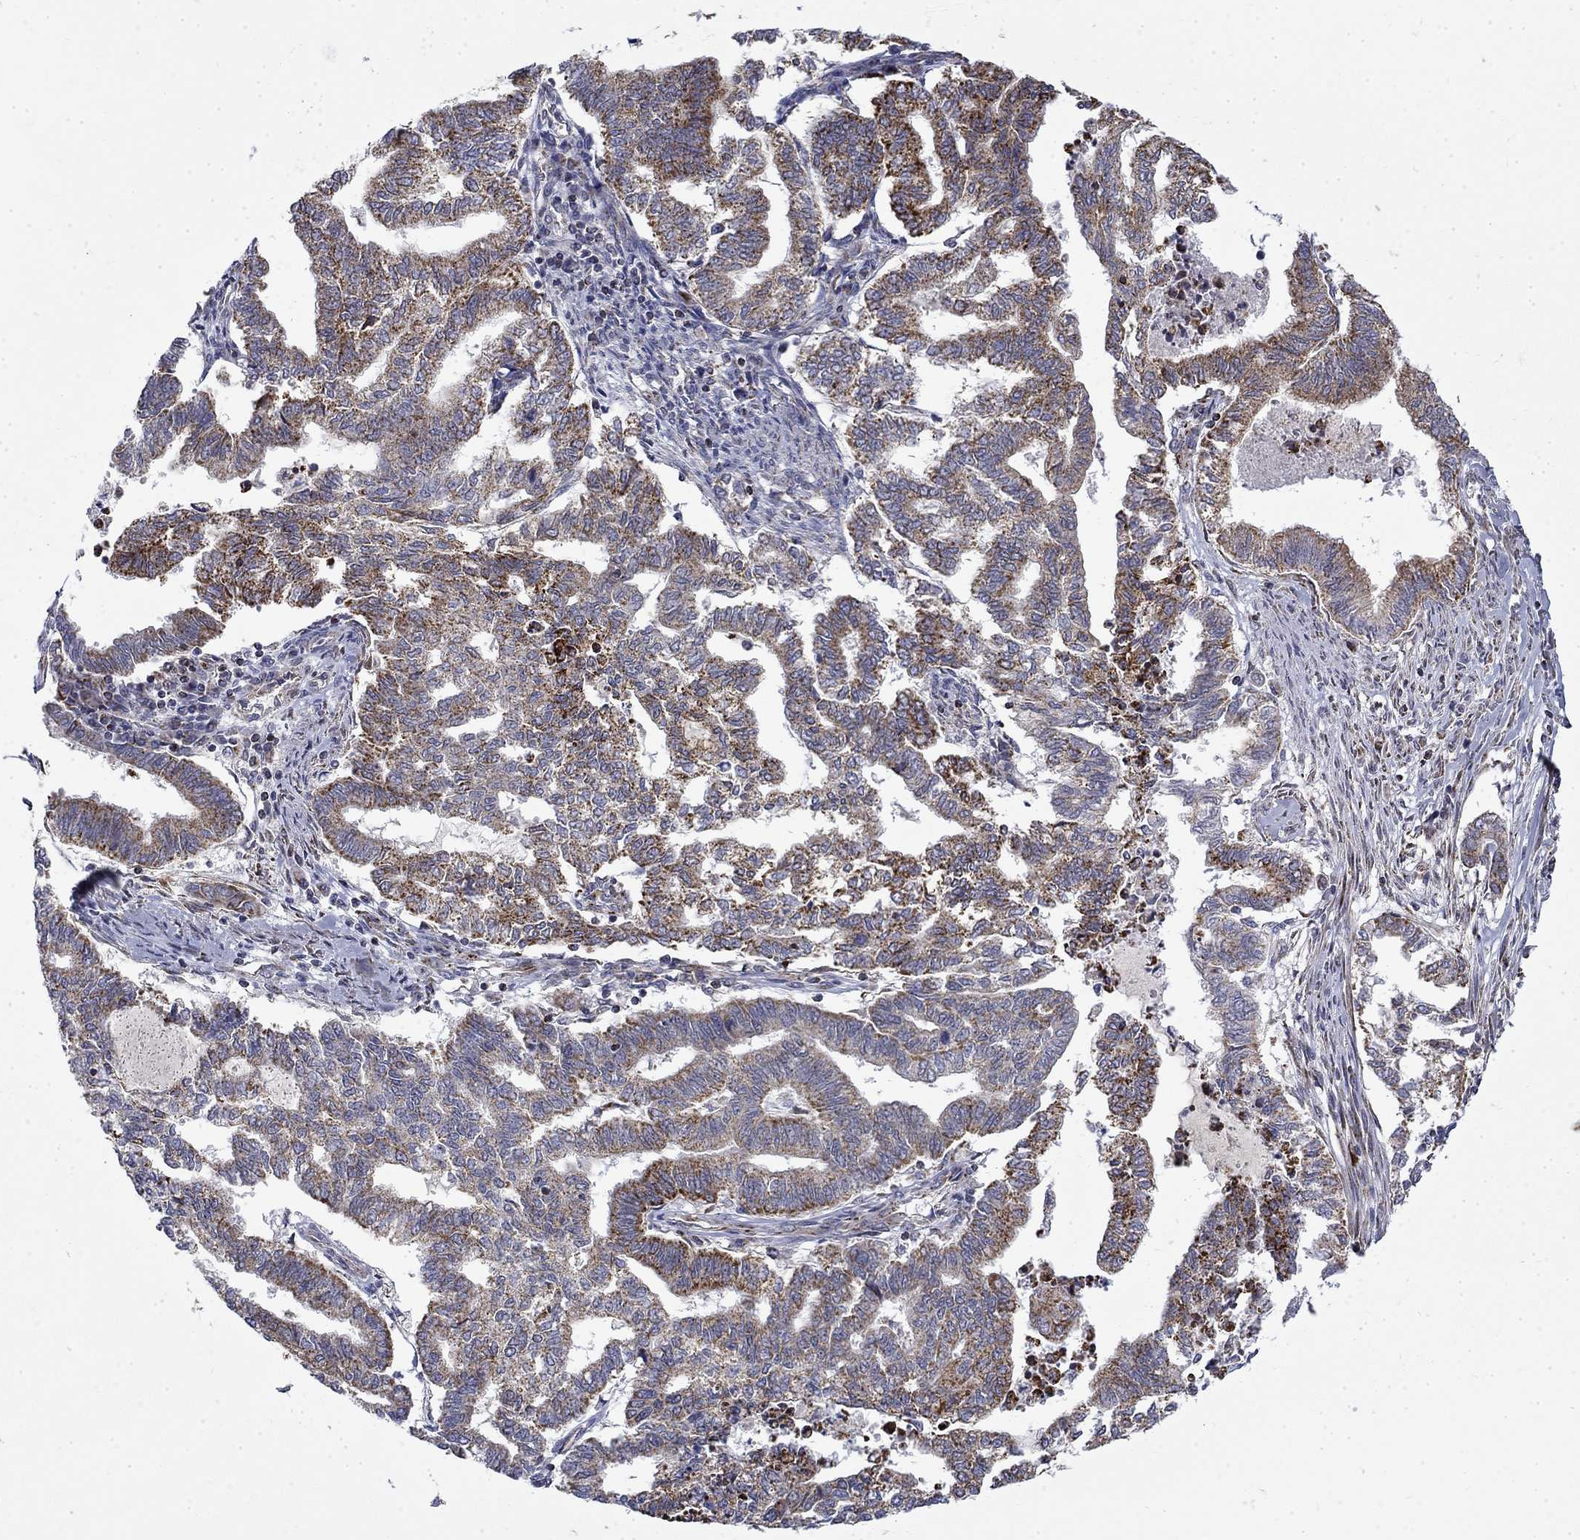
{"staining": {"intensity": "moderate", "quantity": "25%-75%", "location": "cytoplasmic/membranous"}, "tissue": "endometrial cancer", "cell_type": "Tumor cells", "image_type": "cancer", "snomed": [{"axis": "morphology", "description": "Adenocarcinoma, NOS"}, {"axis": "topography", "description": "Endometrium"}], "caption": "This micrograph displays adenocarcinoma (endometrial) stained with immunohistochemistry (IHC) to label a protein in brown. The cytoplasmic/membranous of tumor cells show moderate positivity for the protein. Nuclei are counter-stained blue.", "gene": "PCBP3", "patient": {"sex": "female", "age": 79}}